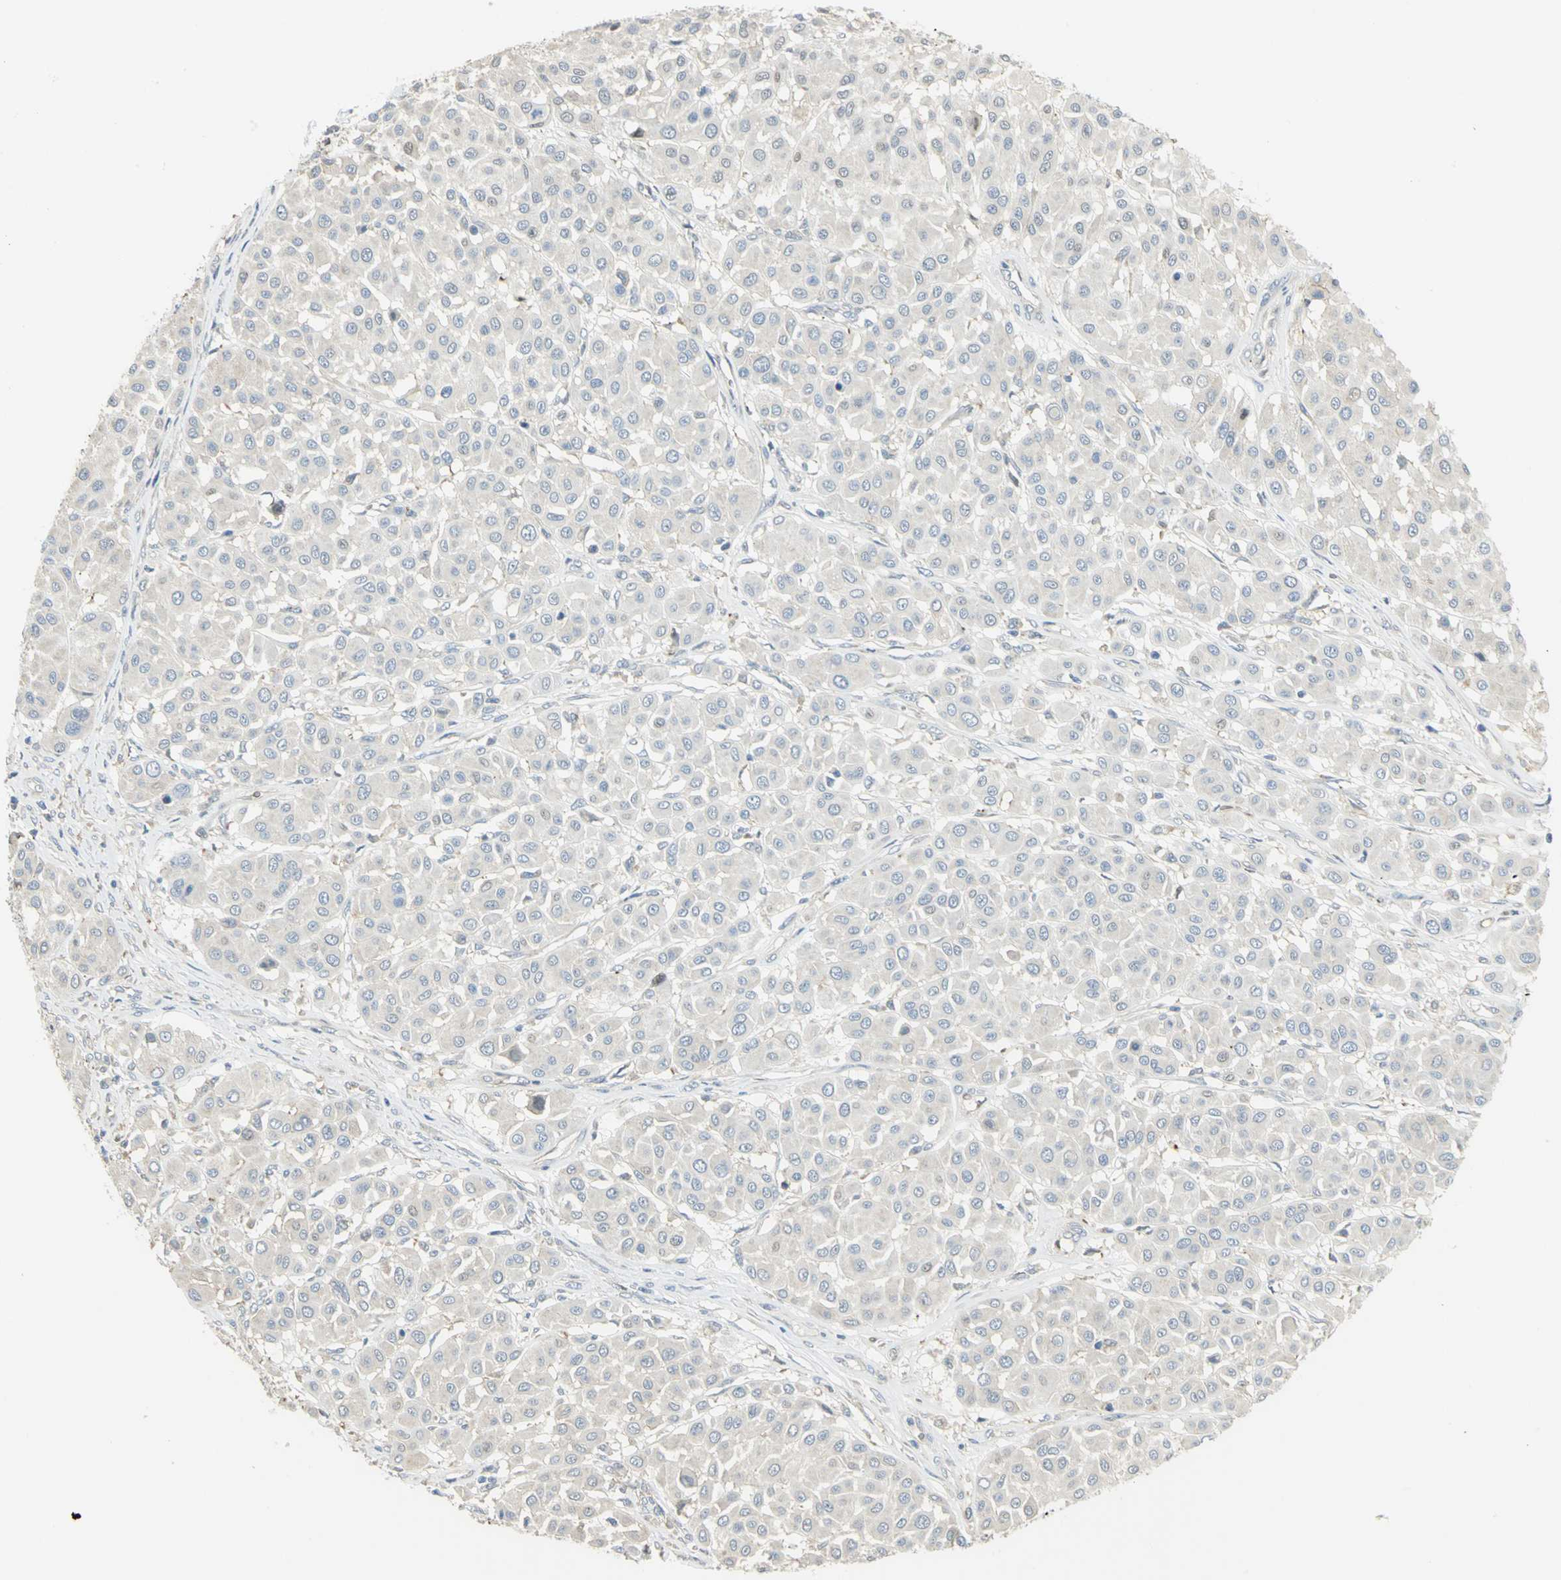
{"staining": {"intensity": "negative", "quantity": "none", "location": "none"}, "tissue": "melanoma", "cell_type": "Tumor cells", "image_type": "cancer", "snomed": [{"axis": "morphology", "description": "Malignant melanoma, Metastatic site"}, {"axis": "topography", "description": "Soft tissue"}], "caption": "Tumor cells show no significant staining in melanoma. (Stains: DAB immunohistochemistry (IHC) with hematoxylin counter stain, Microscopy: brightfield microscopy at high magnification).", "gene": "ANK1", "patient": {"sex": "male", "age": 41}}